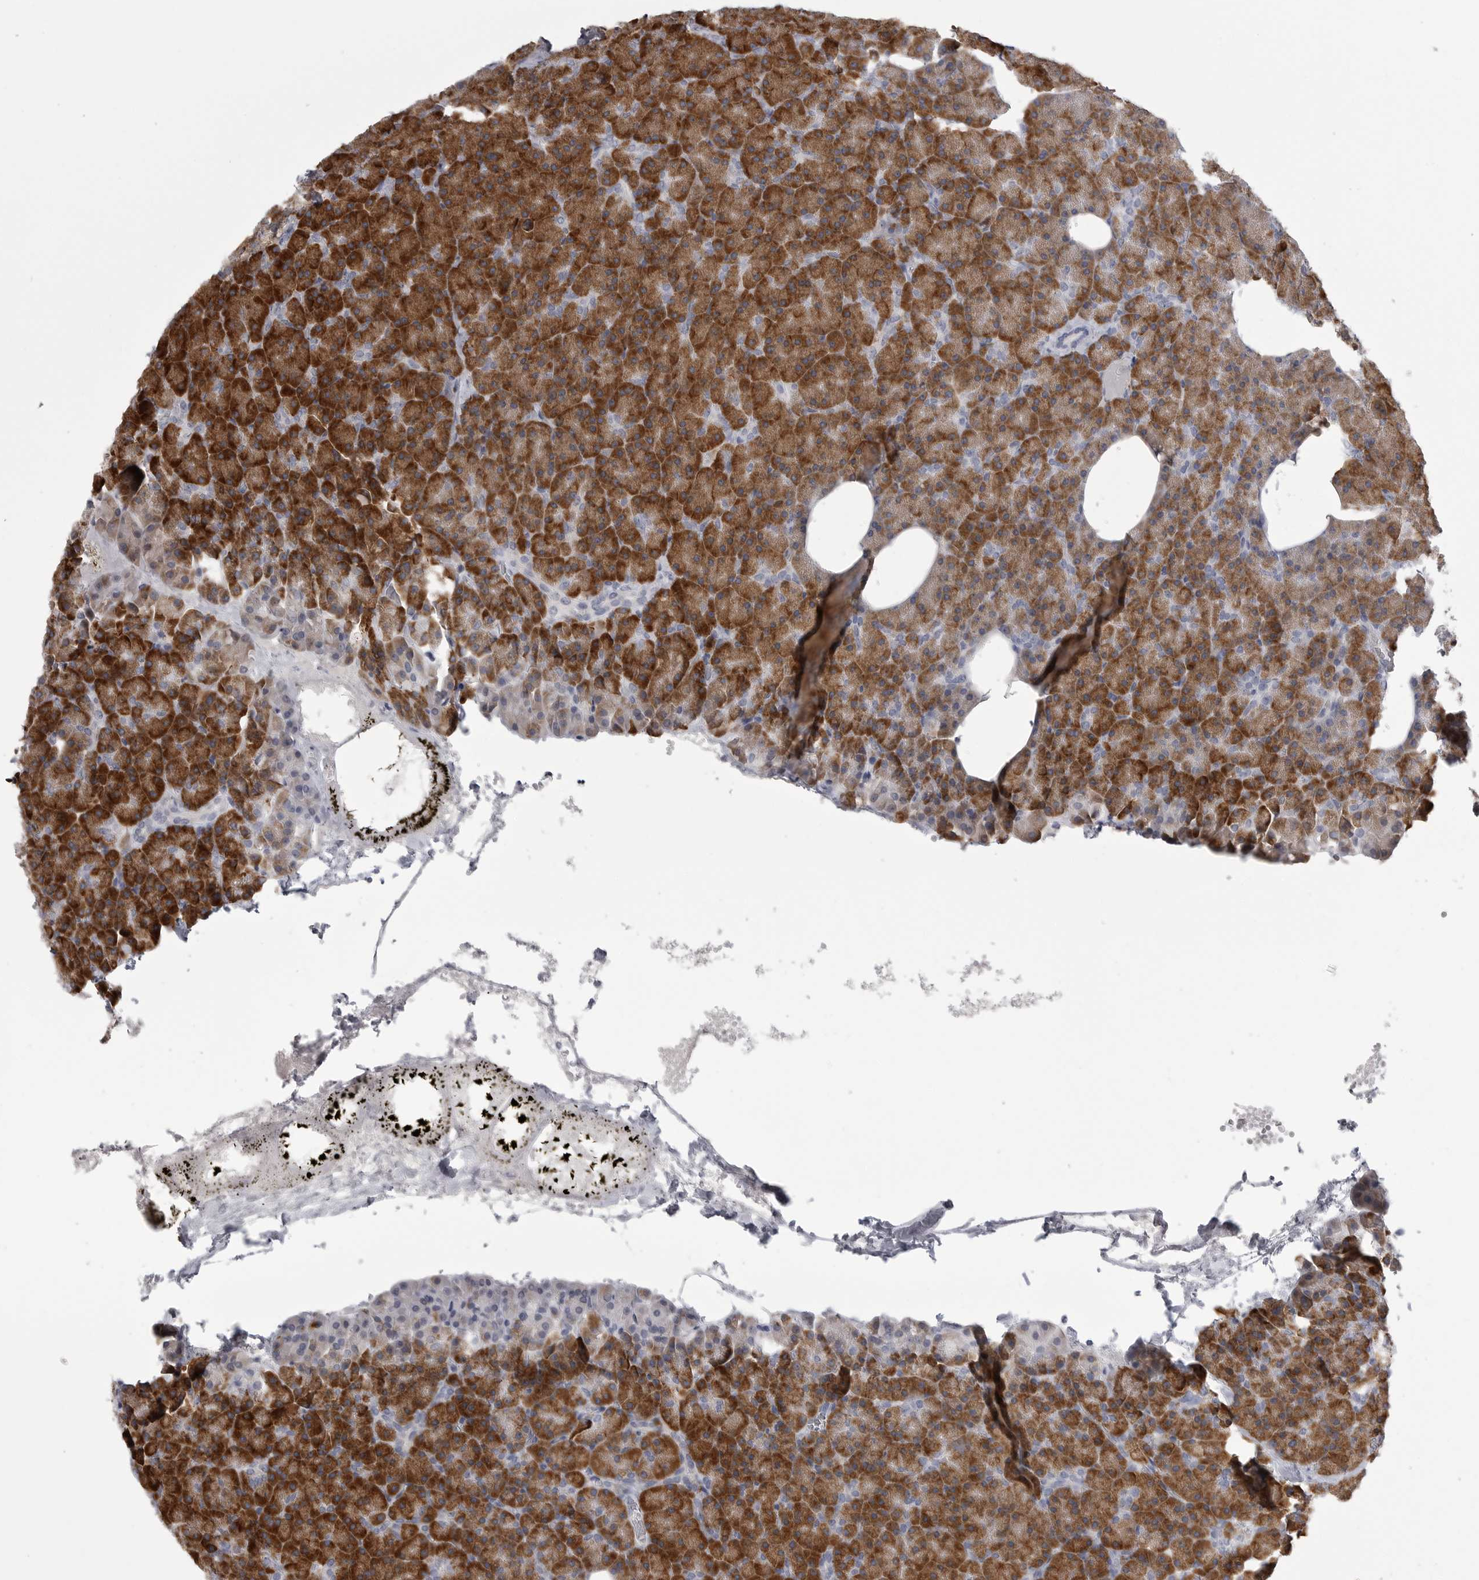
{"staining": {"intensity": "strong", "quantity": ">75%", "location": "cytoplasmic/membranous"}, "tissue": "pancreas", "cell_type": "Exocrine glandular cells", "image_type": "normal", "snomed": [{"axis": "morphology", "description": "Normal tissue, NOS"}, {"axis": "morphology", "description": "Carcinoid, malignant, NOS"}, {"axis": "topography", "description": "Pancreas"}], "caption": "The immunohistochemical stain labels strong cytoplasmic/membranous expression in exocrine glandular cells of benign pancreas.", "gene": "FKBP2", "patient": {"sex": "female", "age": 35}}